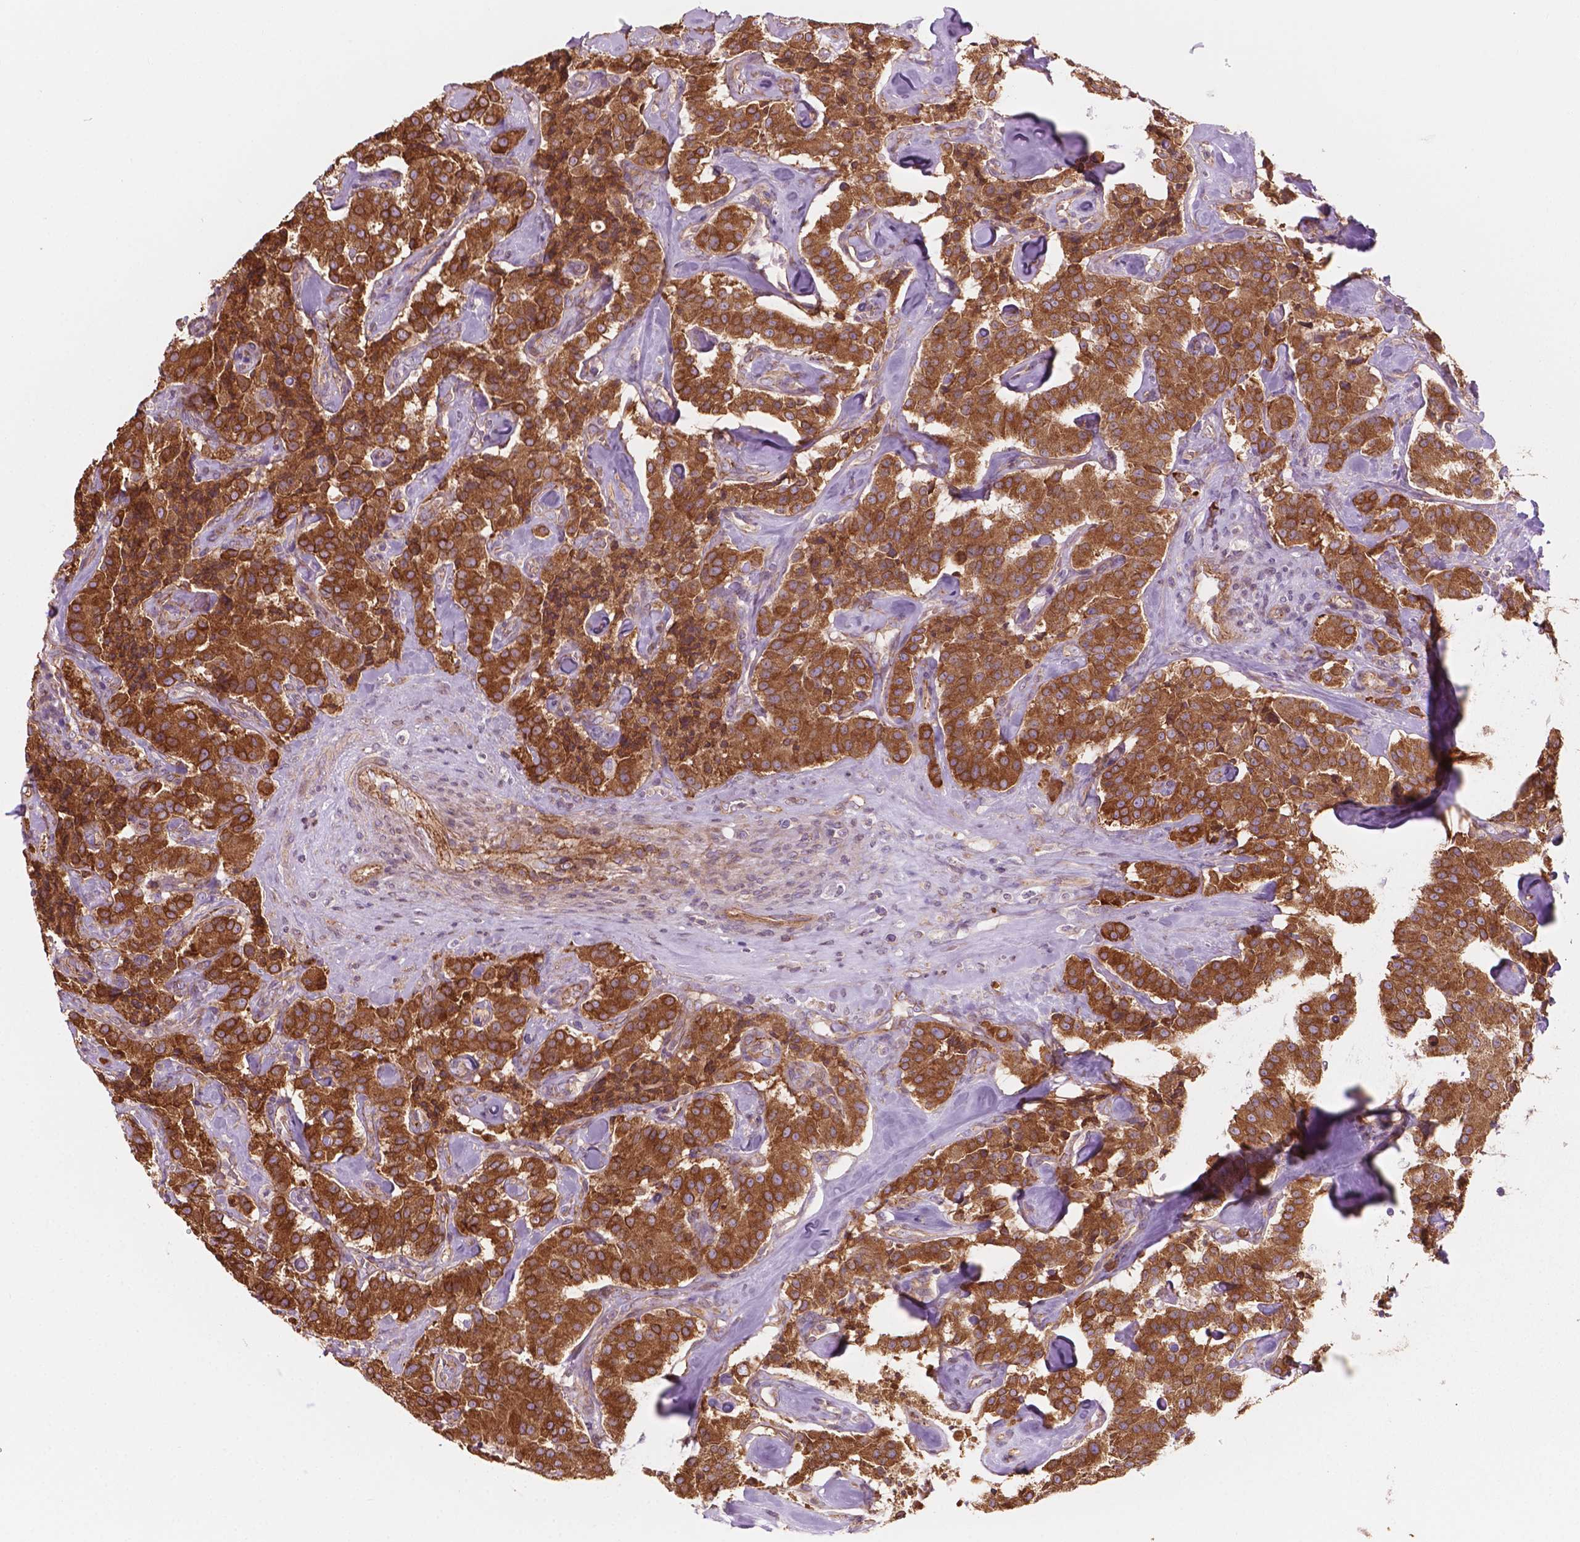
{"staining": {"intensity": "strong", "quantity": ">75%", "location": "cytoplasmic/membranous"}, "tissue": "carcinoid", "cell_type": "Tumor cells", "image_type": "cancer", "snomed": [{"axis": "morphology", "description": "Carcinoid, malignant, NOS"}, {"axis": "topography", "description": "Pancreas"}], "caption": "A brown stain highlights strong cytoplasmic/membranous staining of a protein in human malignant carcinoid tumor cells.", "gene": "SURF4", "patient": {"sex": "male", "age": 41}}